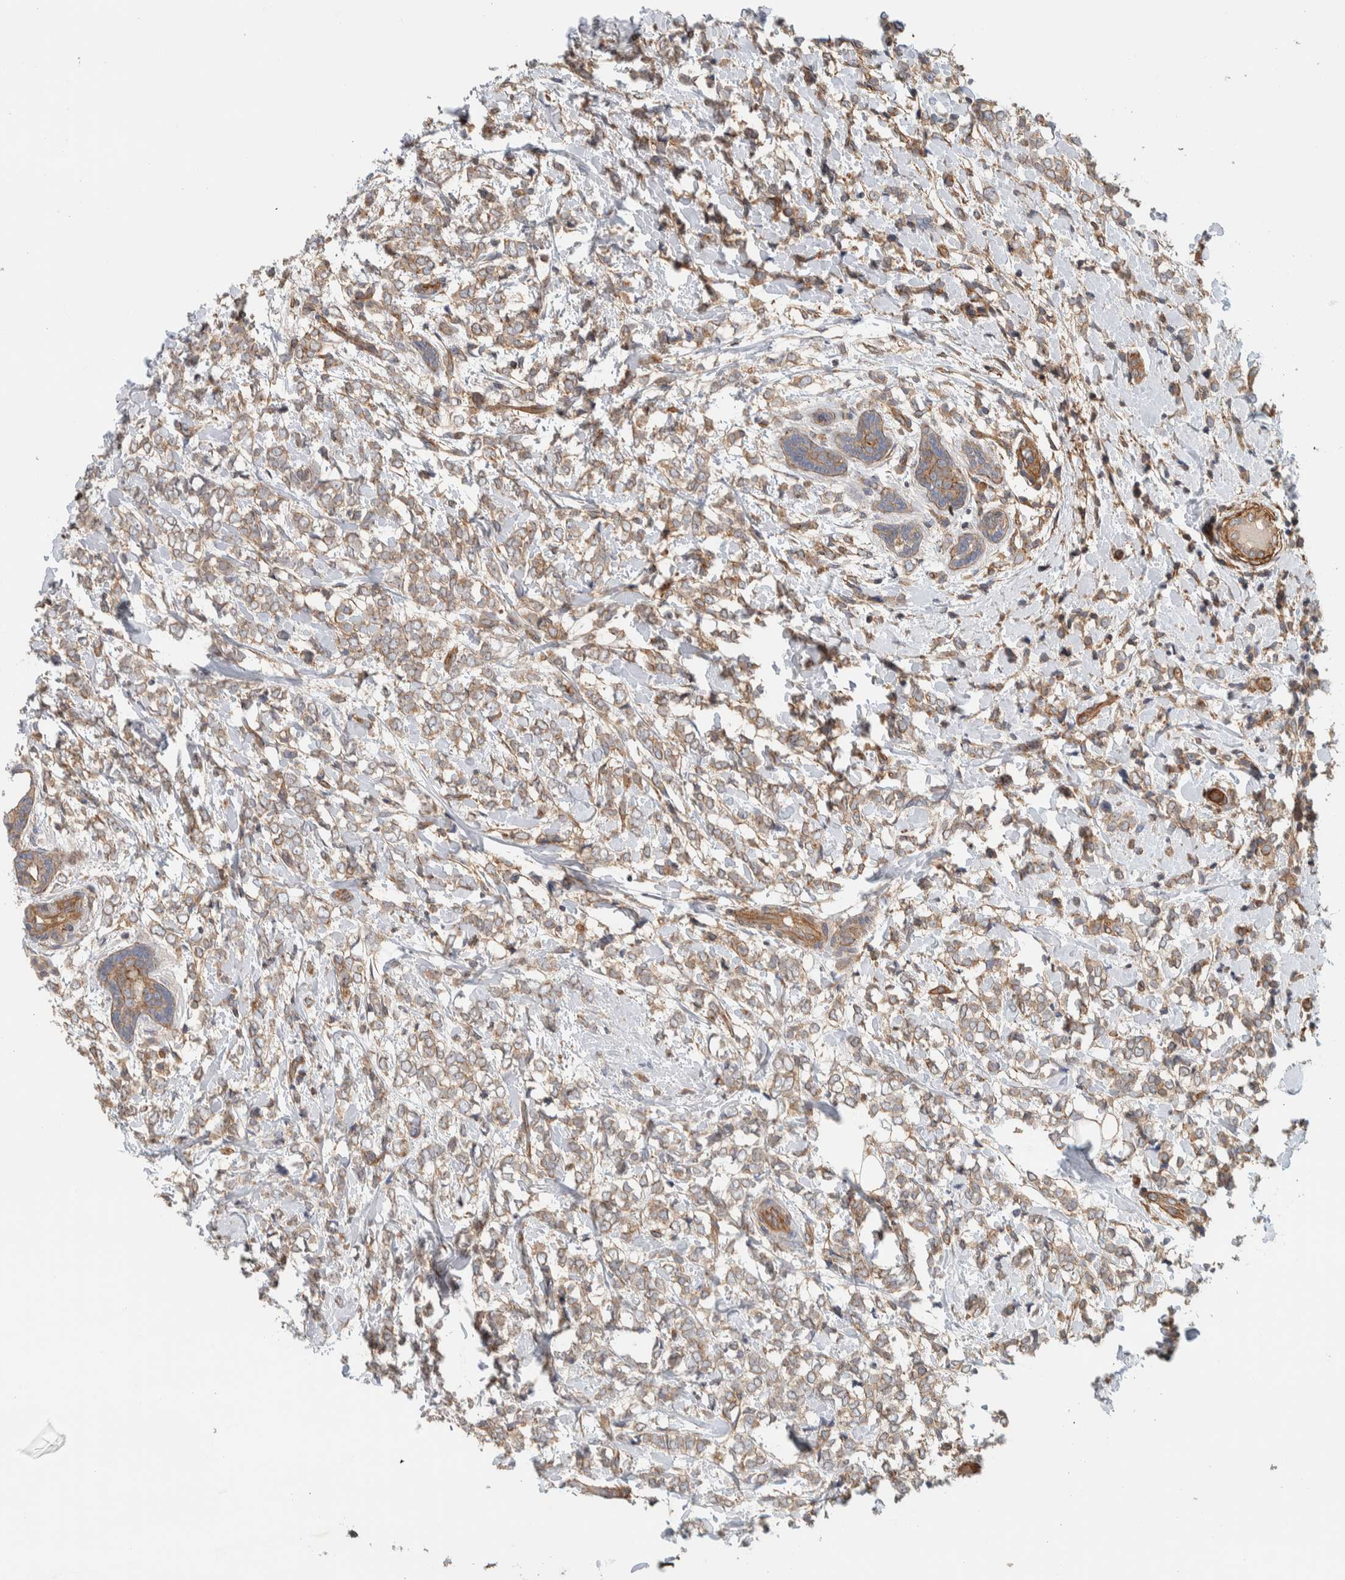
{"staining": {"intensity": "weak", "quantity": ">75%", "location": "cytoplasmic/membranous"}, "tissue": "breast cancer", "cell_type": "Tumor cells", "image_type": "cancer", "snomed": [{"axis": "morphology", "description": "Normal tissue, NOS"}, {"axis": "morphology", "description": "Lobular carcinoma"}, {"axis": "topography", "description": "Breast"}], "caption": "Breast cancer (lobular carcinoma) stained for a protein (brown) exhibits weak cytoplasmic/membranous positive expression in about >75% of tumor cells.", "gene": "MPRIP", "patient": {"sex": "female", "age": 47}}